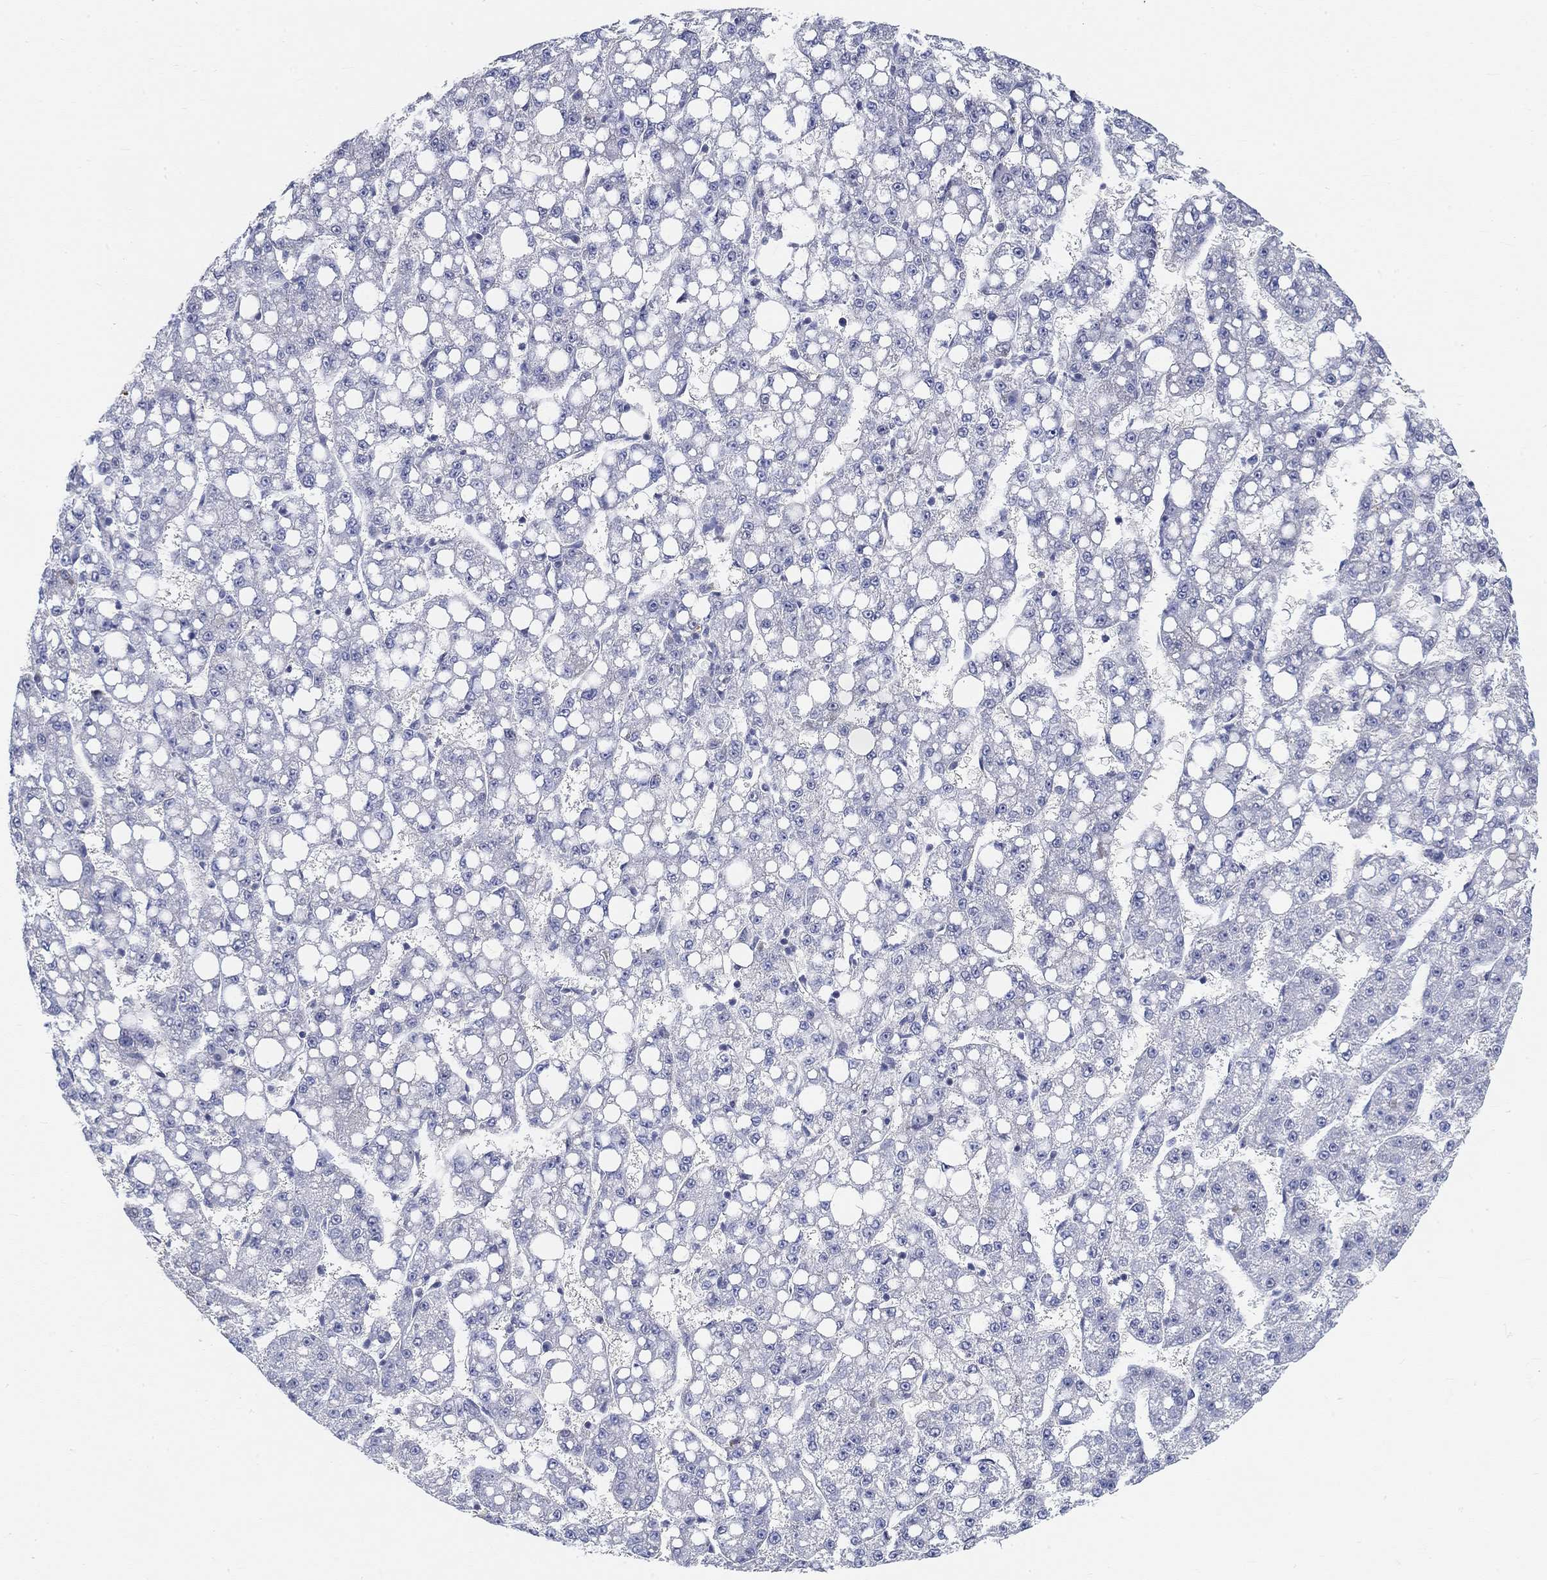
{"staining": {"intensity": "negative", "quantity": "none", "location": "none"}, "tissue": "liver cancer", "cell_type": "Tumor cells", "image_type": "cancer", "snomed": [{"axis": "morphology", "description": "Carcinoma, Hepatocellular, NOS"}, {"axis": "topography", "description": "Liver"}], "caption": "Protein analysis of liver hepatocellular carcinoma exhibits no significant expression in tumor cells.", "gene": "SNTG2", "patient": {"sex": "female", "age": 65}}